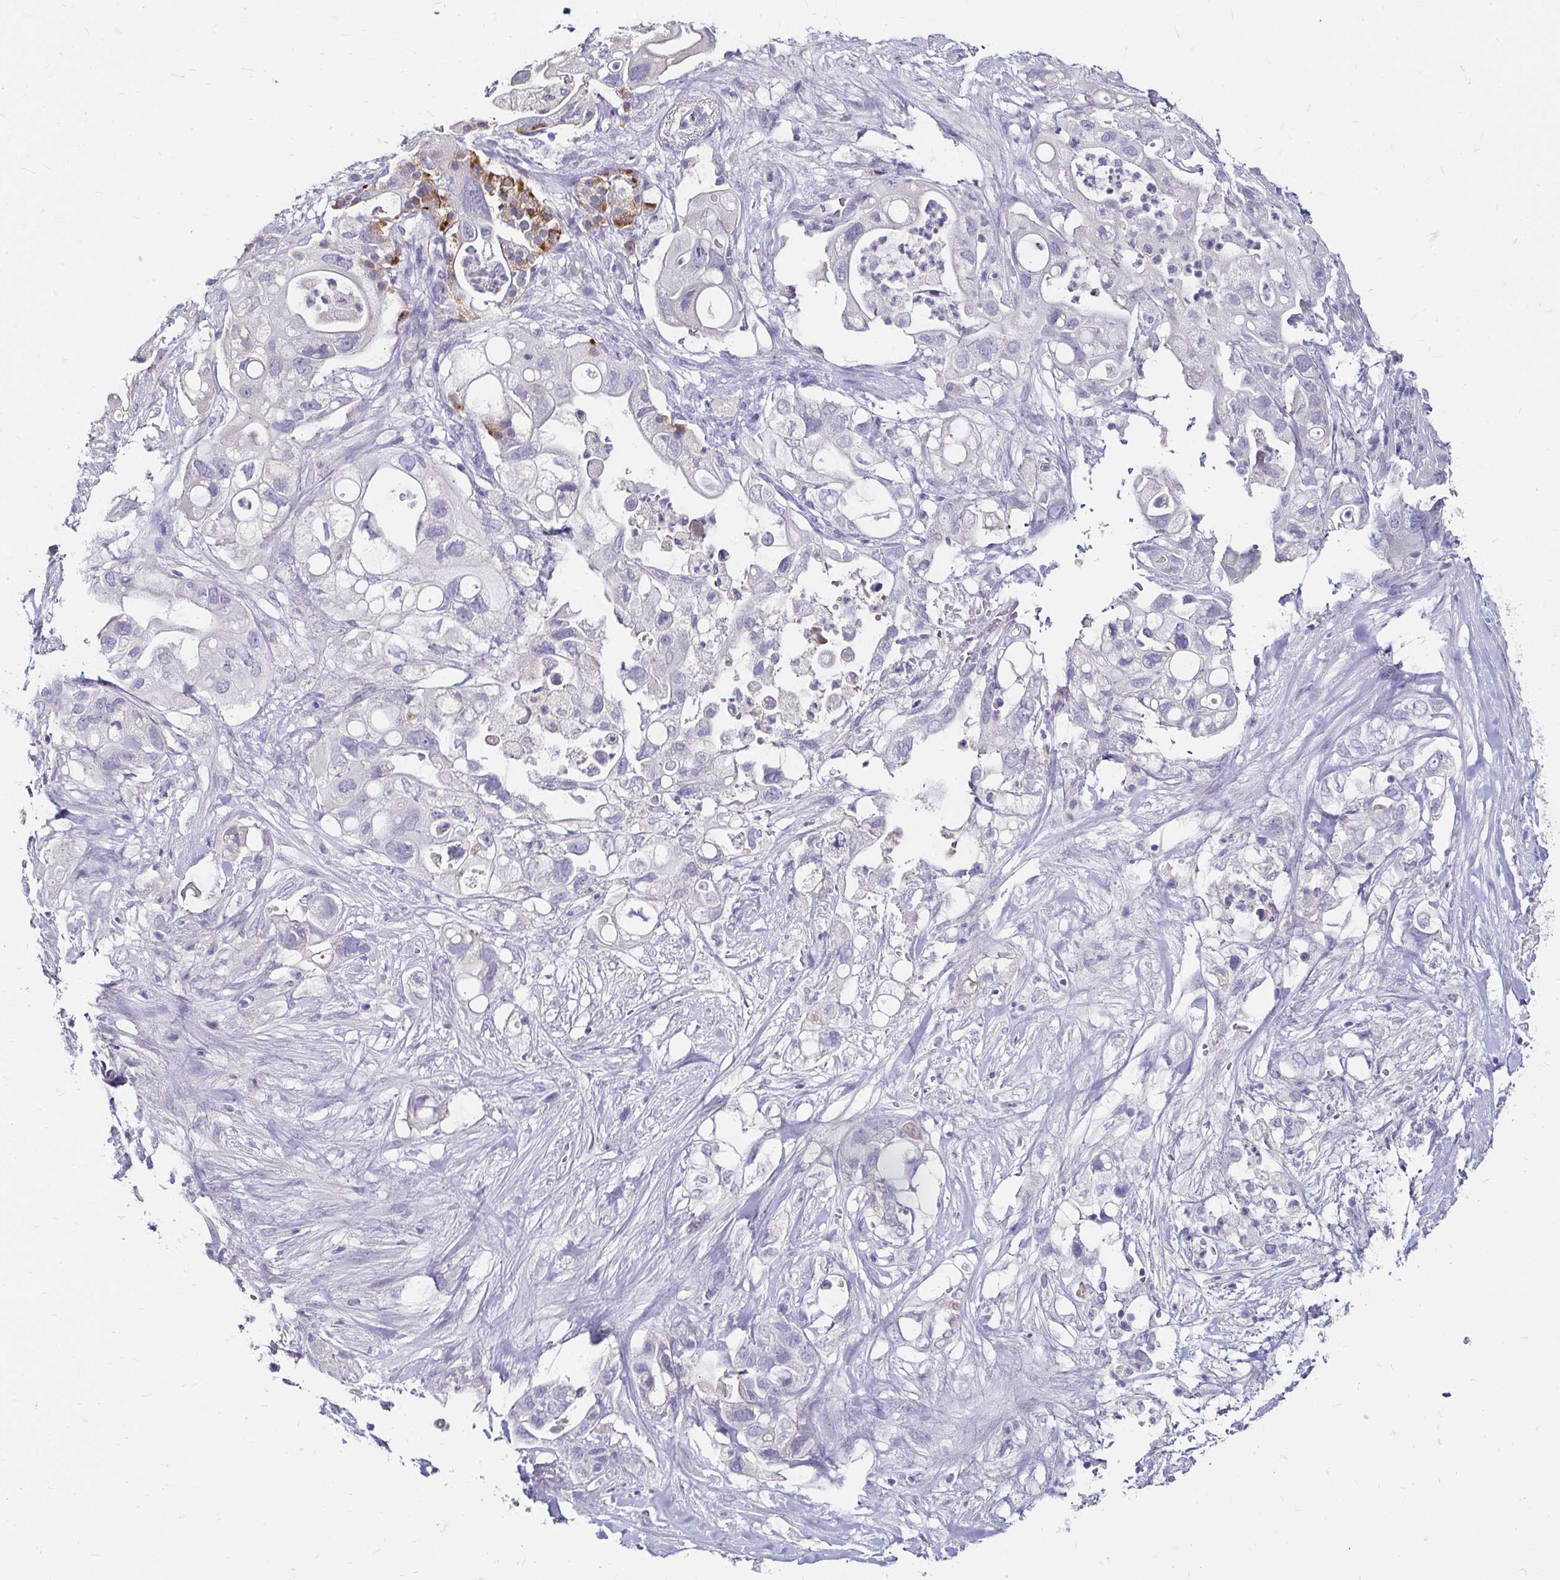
{"staining": {"intensity": "negative", "quantity": "none", "location": "none"}, "tissue": "pancreatic cancer", "cell_type": "Tumor cells", "image_type": "cancer", "snomed": [{"axis": "morphology", "description": "Adenocarcinoma, NOS"}, {"axis": "topography", "description": "Pancreas"}], "caption": "This is an IHC photomicrograph of pancreatic cancer (adenocarcinoma). There is no expression in tumor cells.", "gene": "SCG3", "patient": {"sex": "female", "age": 72}}